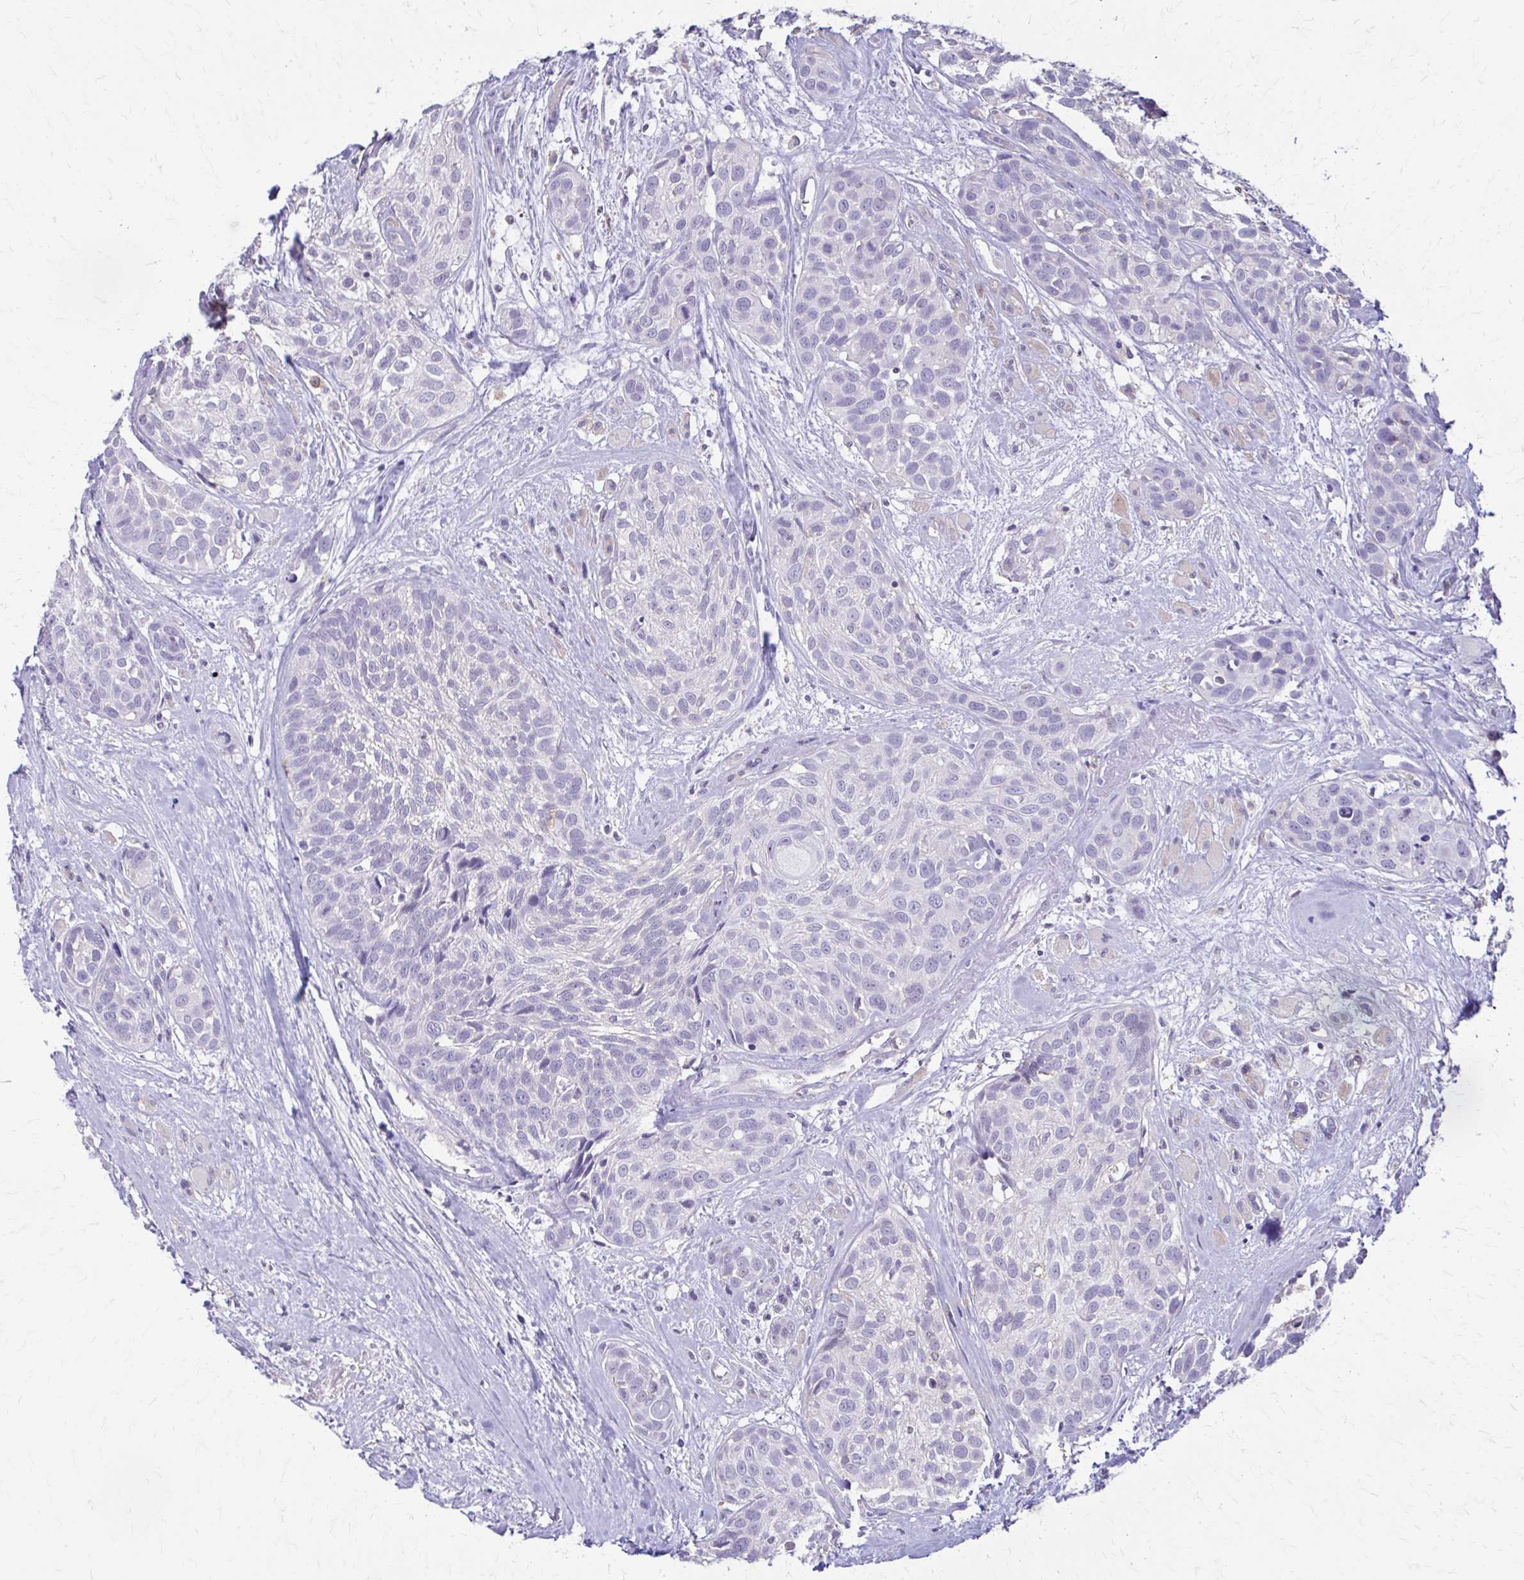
{"staining": {"intensity": "negative", "quantity": "none", "location": "none"}, "tissue": "head and neck cancer", "cell_type": "Tumor cells", "image_type": "cancer", "snomed": [{"axis": "morphology", "description": "Squamous cell carcinoma, NOS"}, {"axis": "topography", "description": "Head-Neck"}], "caption": "High power microscopy photomicrograph of an IHC micrograph of head and neck cancer, revealing no significant expression in tumor cells. The staining is performed using DAB brown chromogen with nuclei counter-stained in using hematoxylin.", "gene": "PIK3AP1", "patient": {"sex": "female", "age": 50}}